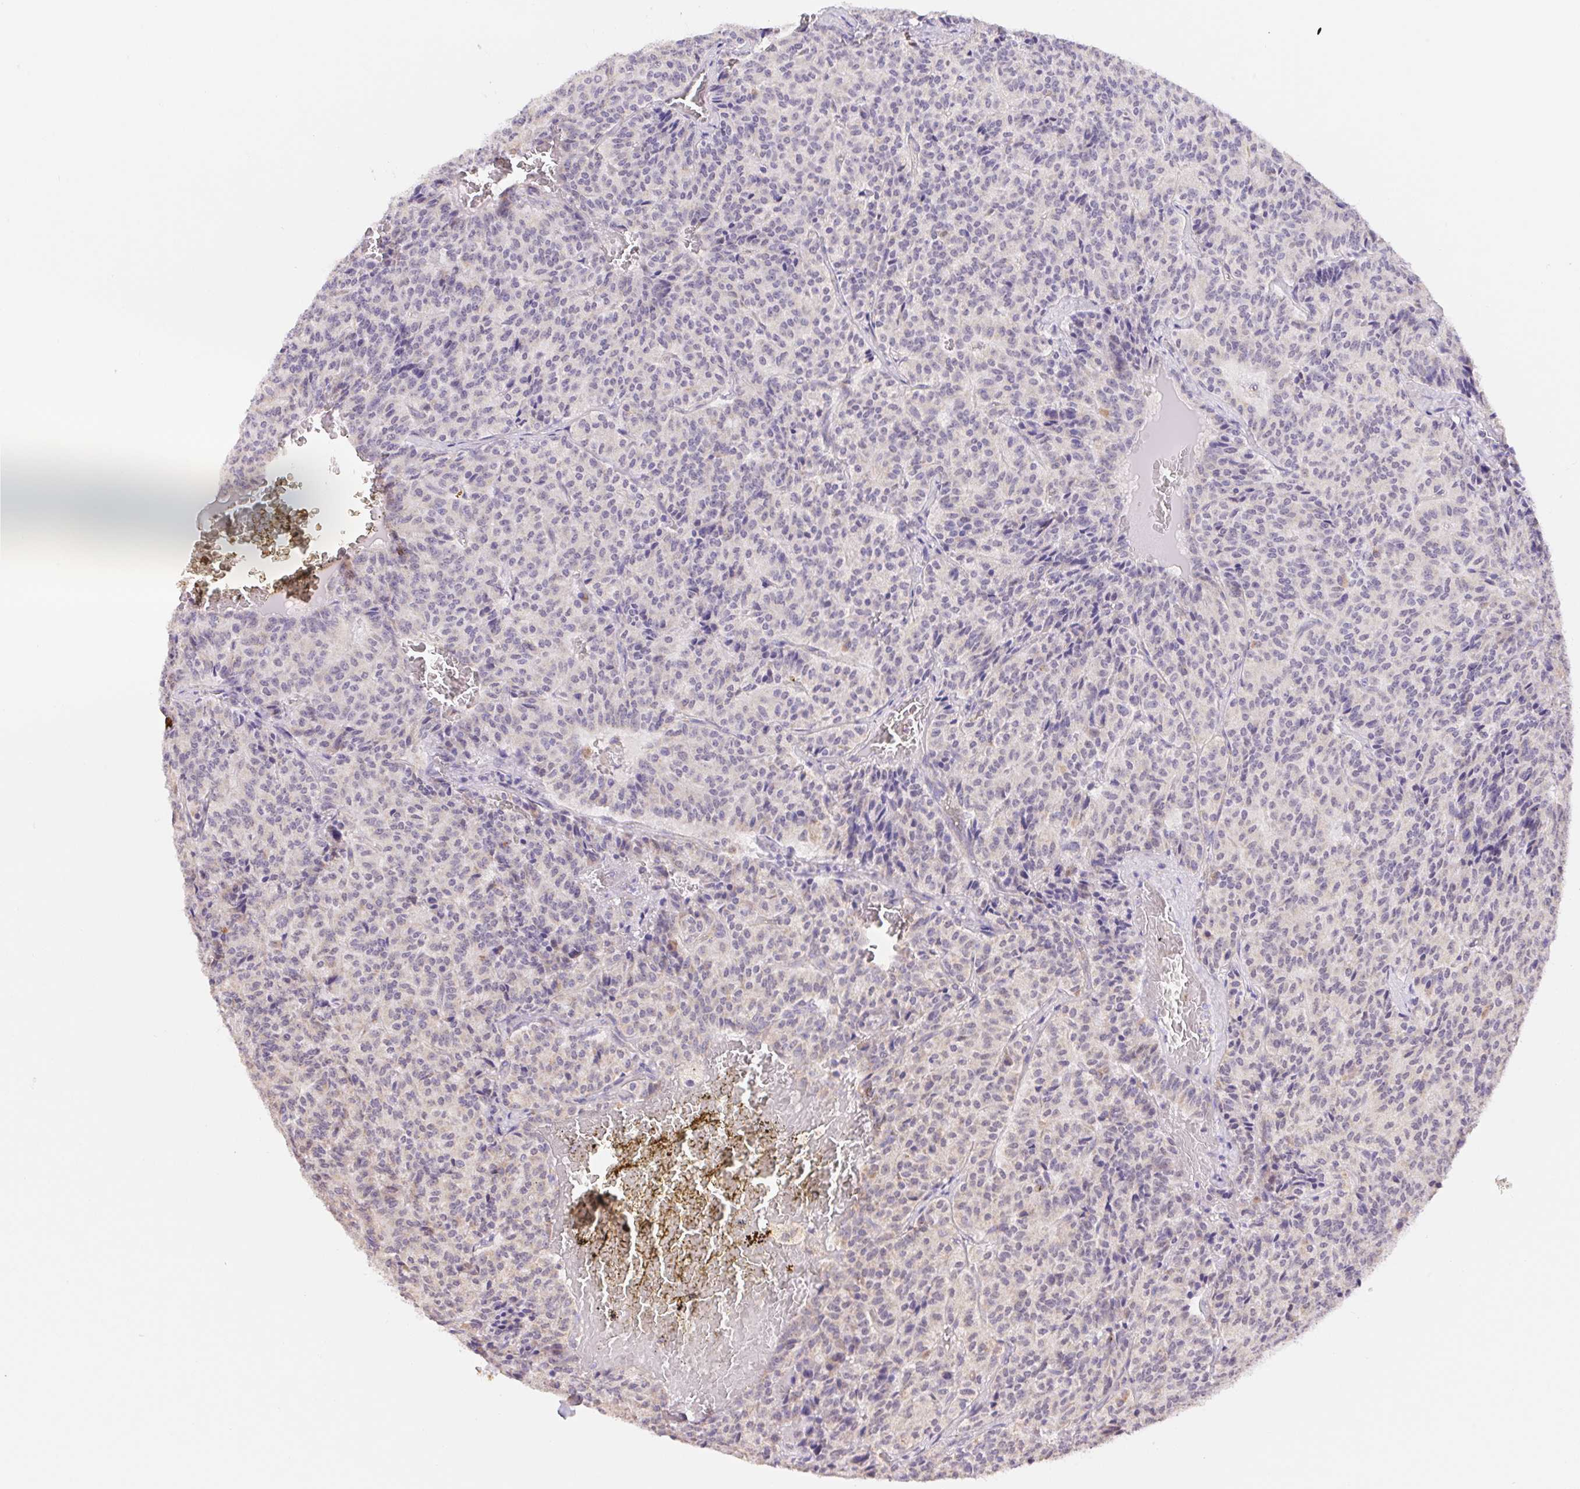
{"staining": {"intensity": "weak", "quantity": "<25%", "location": "cytoplasmic/membranous"}, "tissue": "carcinoid", "cell_type": "Tumor cells", "image_type": "cancer", "snomed": [{"axis": "morphology", "description": "Carcinoid, malignant, NOS"}, {"axis": "topography", "description": "Lung"}], "caption": "This is an immunohistochemistry photomicrograph of human malignant carcinoid. There is no staining in tumor cells.", "gene": "FKBP6", "patient": {"sex": "male", "age": 70}}